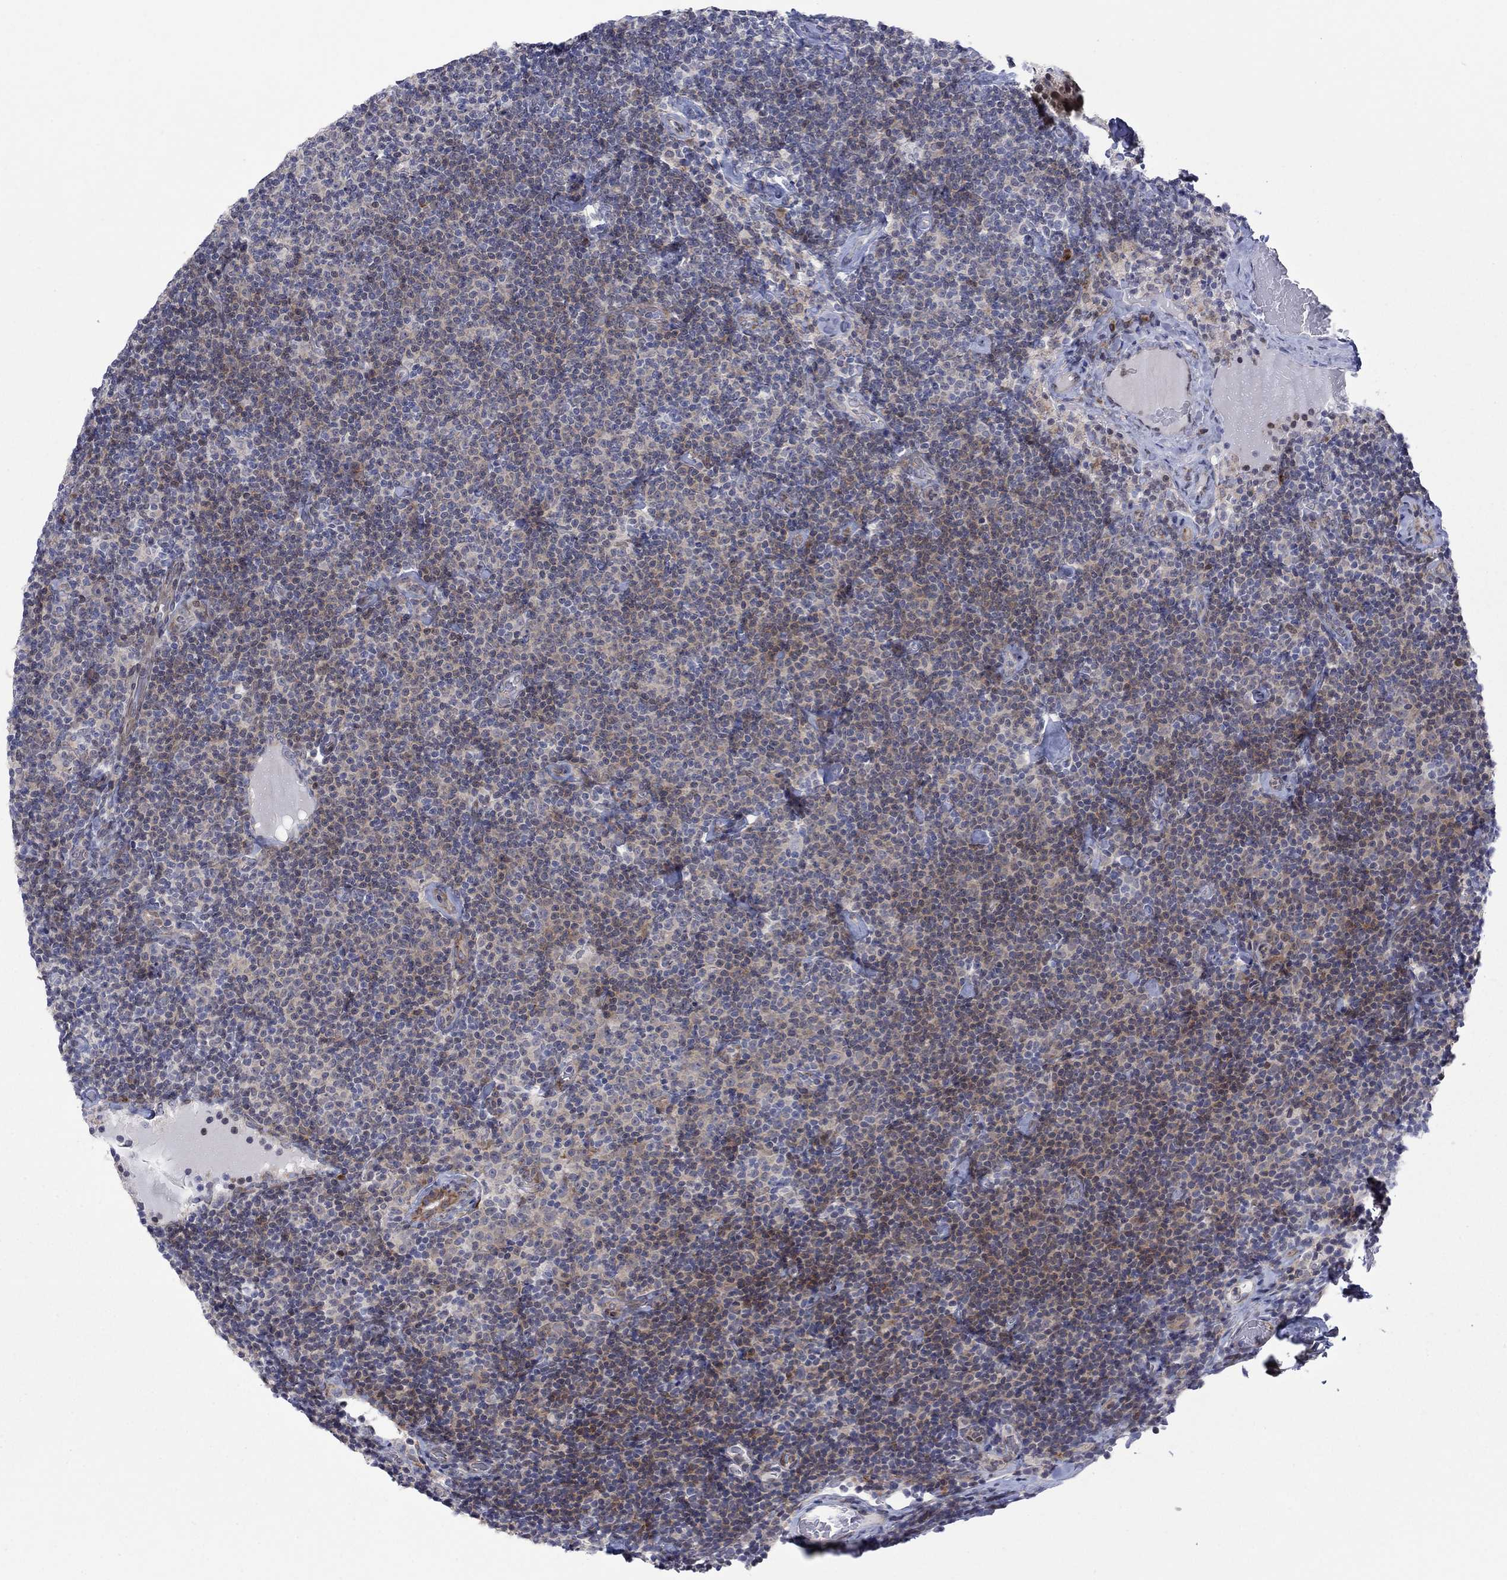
{"staining": {"intensity": "moderate", "quantity": "<25%", "location": "cytoplasmic/membranous"}, "tissue": "lymphoma", "cell_type": "Tumor cells", "image_type": "cancer", "snomed": [{"axis": "morphology", "description": "Malignant lymphoma, non-Hodgkin's type, Low grade"}, {"axis": "topography", "description": "Lymph node"}], "caption": "Protein analysis of malignant lymphoma, non-Hodgkin's type (low-grade) tissue shows moderate cytoplasmic/membranous positivity in about <25% of tumor cells.", "gene": "TTC21B", "patient": {"sex": "male", "age": 81}}